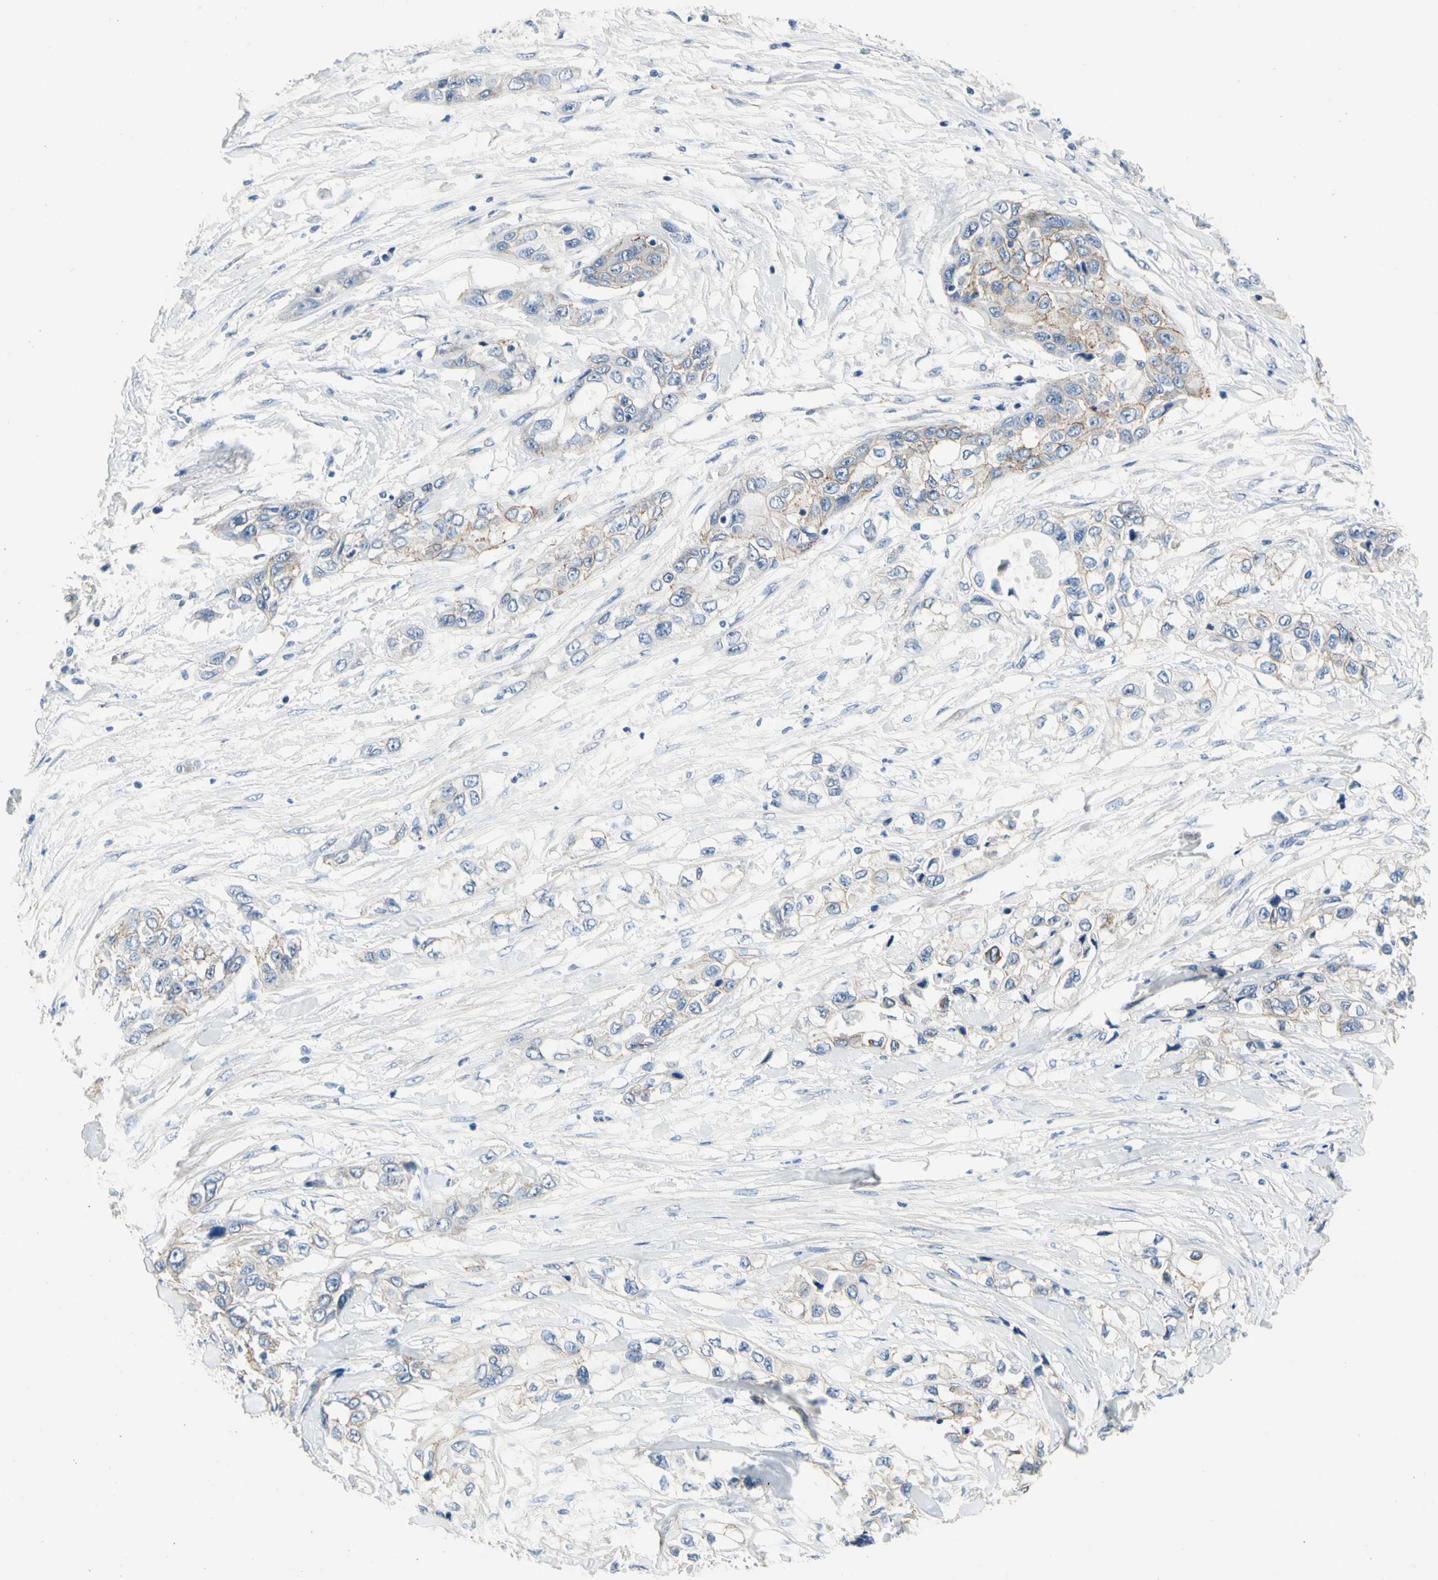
{"staining": {"intensity": "weak", "quantity": "<25%", "location": "cytoplasmic/membranous"}, "tissue": "pancreatic cancer", "cell_type": "Tumor cells", "image_type": "cancer", "snomed": [{"axis": "morphology", "description": "Adenocarcinoma, NOS"}, {"axis": "topography", "description": "Pancreas"}], "caption": "IHC photomicrograph of neoplastic tissue: human adenocarcinoma (pancreatic) stained with DAB displays no significant protein positivity in tumor cells.", "gene": "LGR6", "patient": {"sex": "female", "age": 70}}